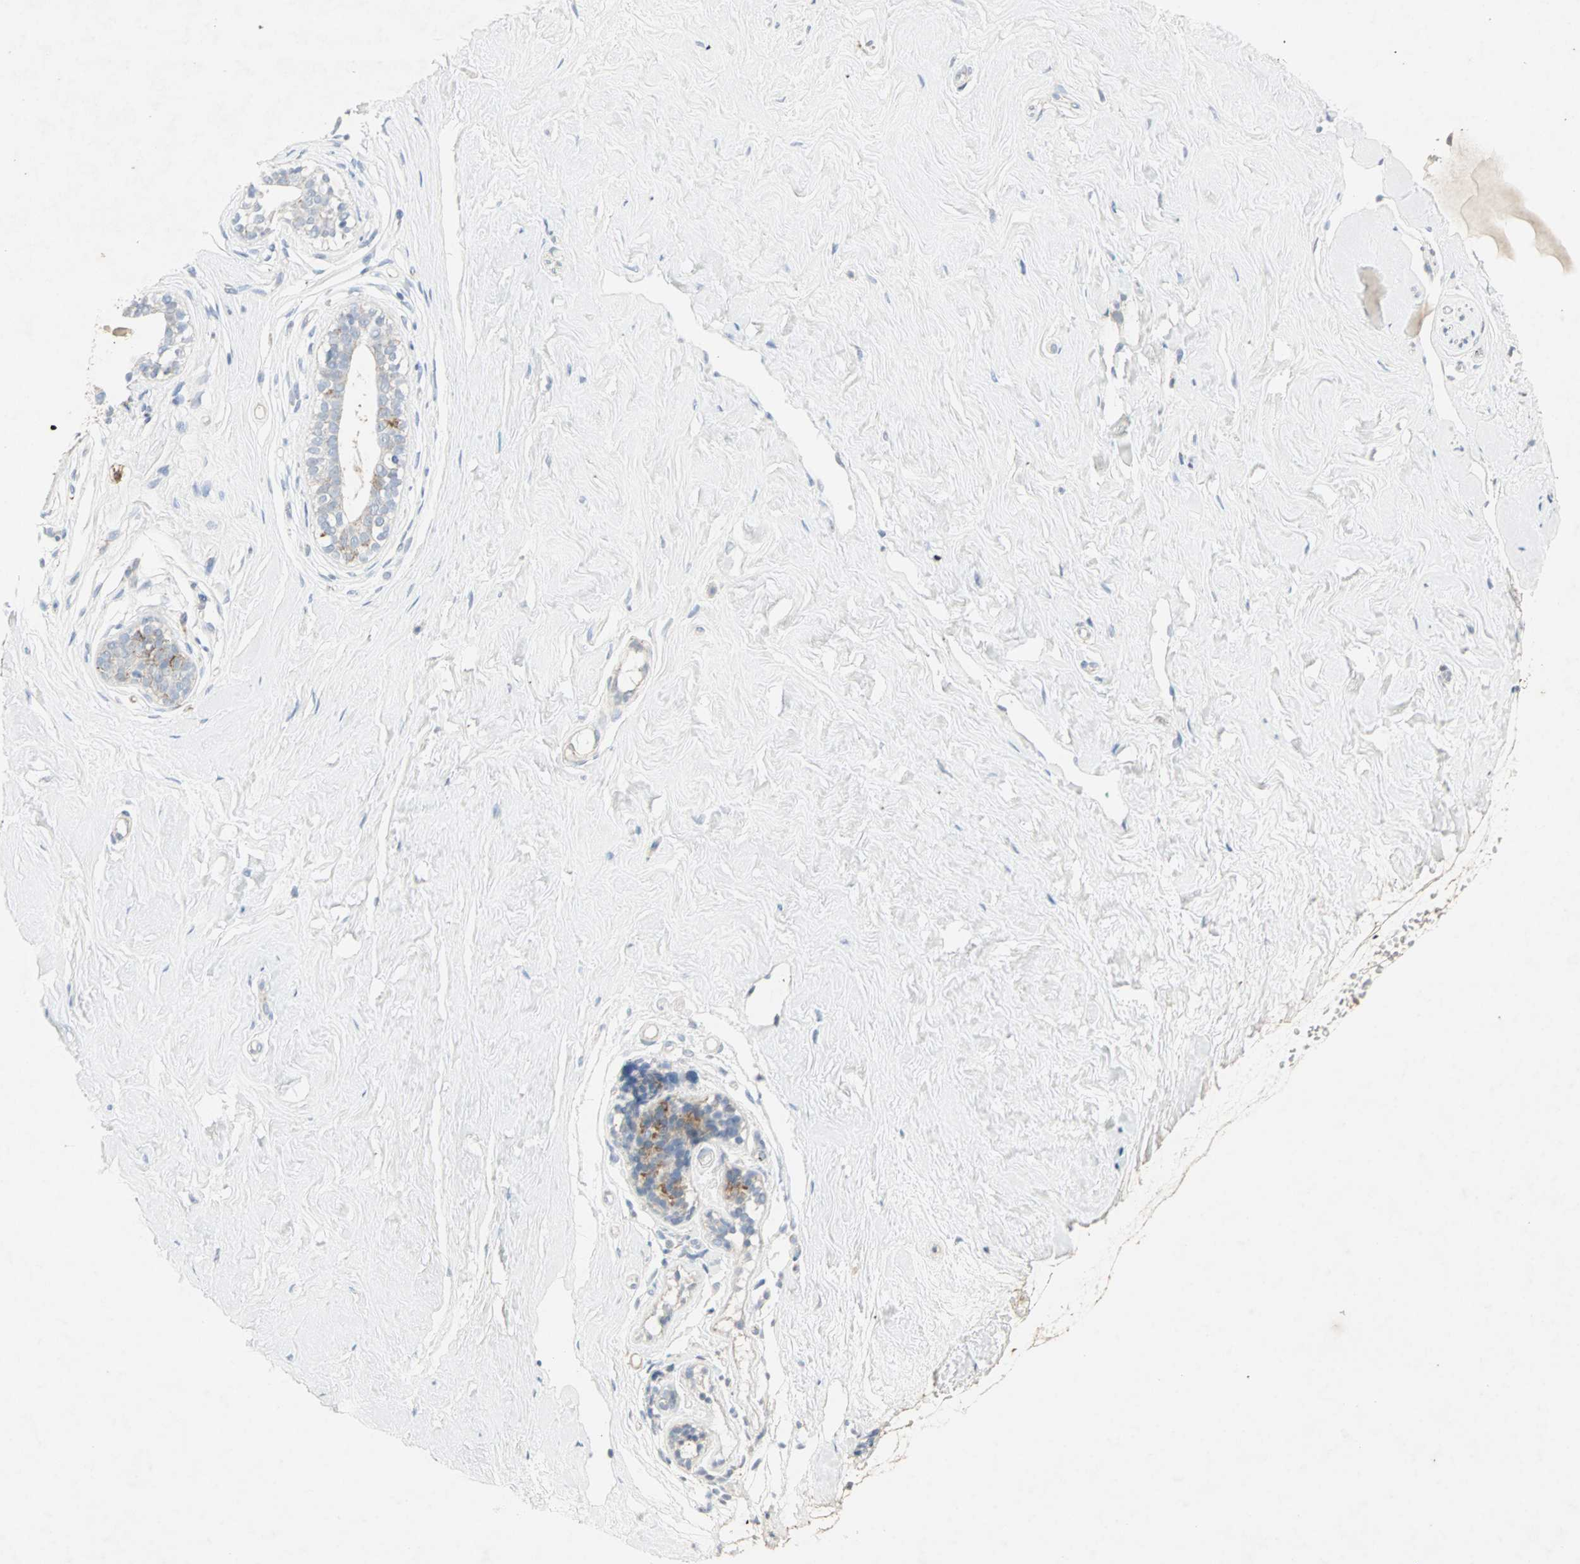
{"staining": {"intensity": "negative", "quantity": "none", "location": "none"}, "tissue": "breast", "cell_type": "Adipocytes", "image_type": "normal", "snomed": [{"axis": "morphology", "description": "Normal tissue, NOS"}, {"axis": "topography", "description": "Breast"}], "caption": "Adipocytes are negative for protein expression in unremarkable human breast. (Immunohistochemistry, brightfield microscopy, high magnification).", "gene": "CEACAM6", "patient": {"sex": "female", "age": 23}}